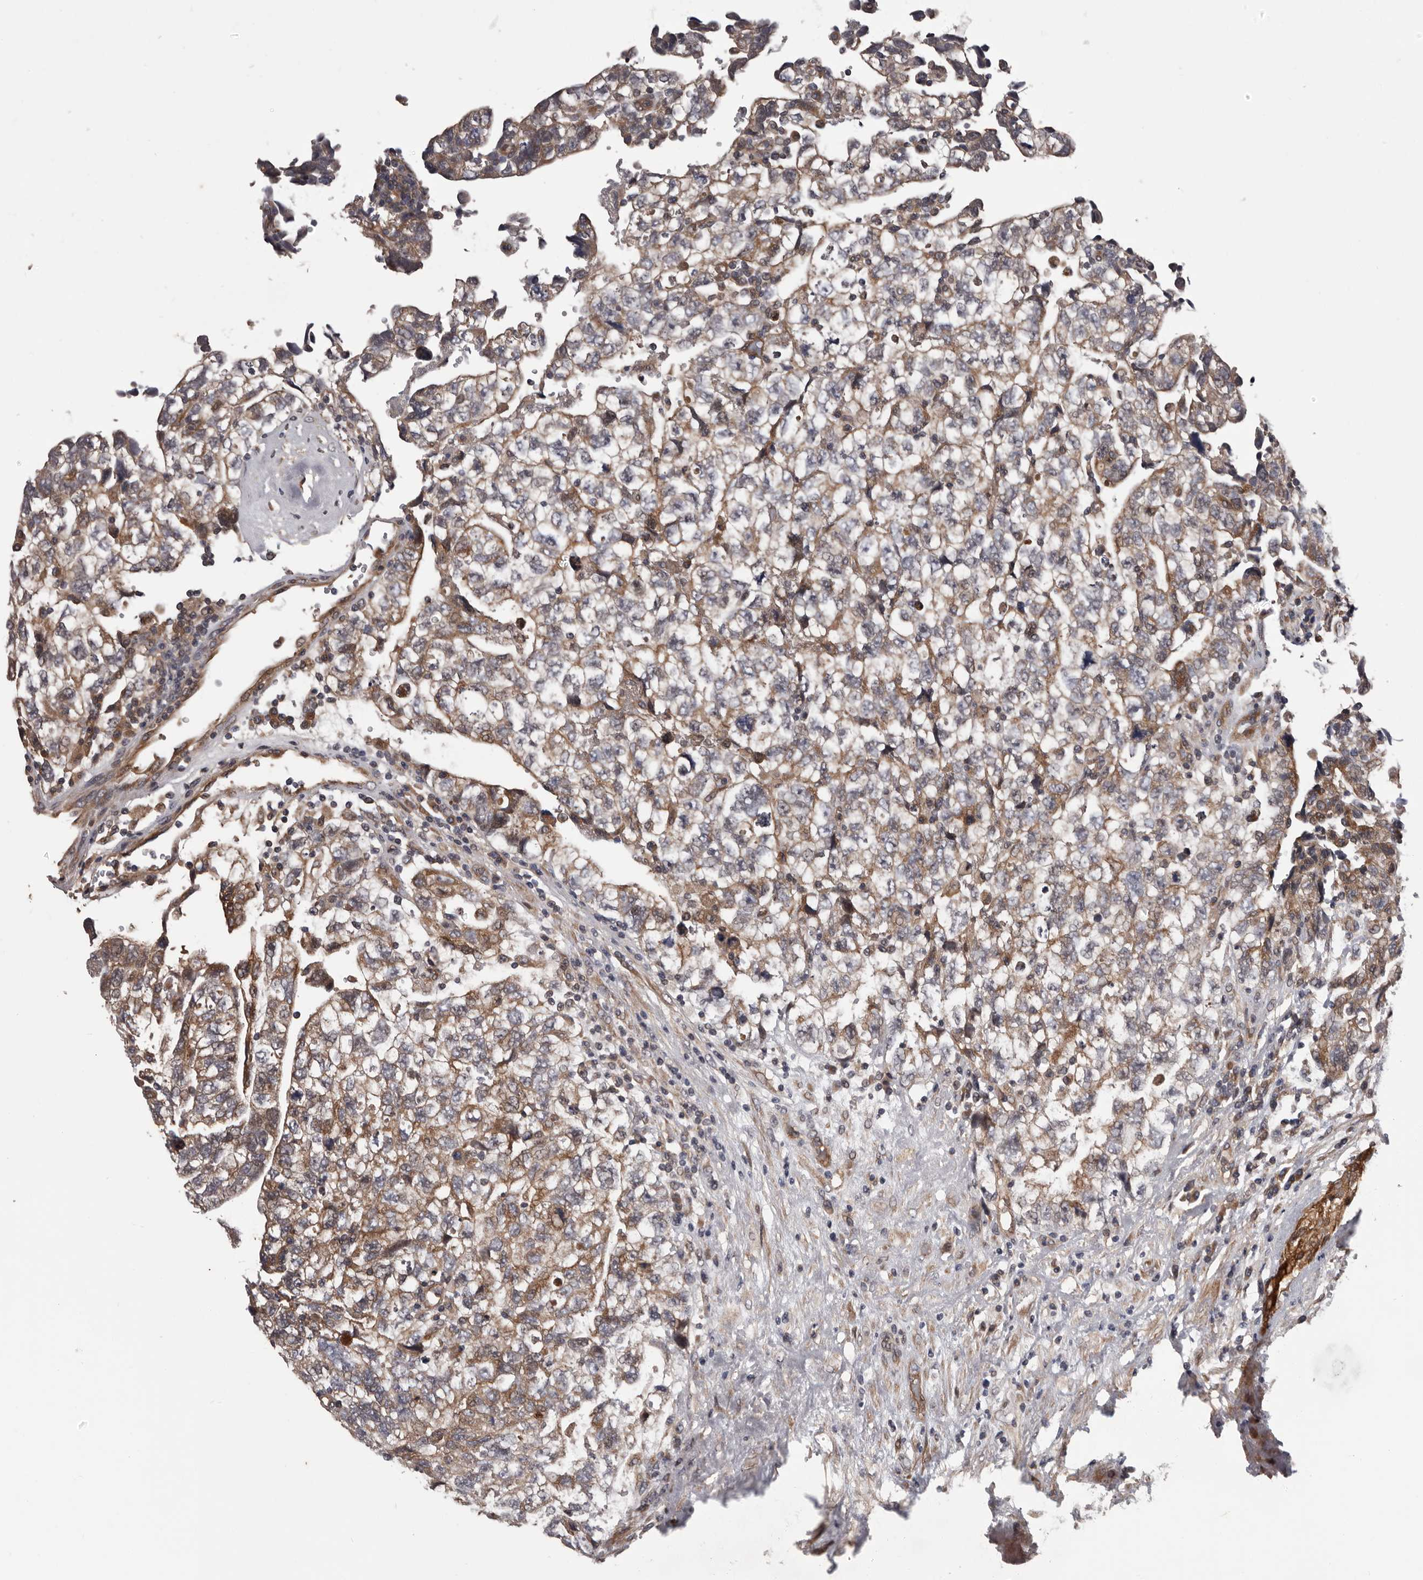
{"staining": {"intensity": "moderate", "quantity": ">75%", "location": "cytoplasmic/membranous"}, "tissue": "testis cancer", "cell_type": "Tumor cells", "image_type": "cancer", "snomed": [{"axis": "morphology", "description": "Carcinoma, Embryonal, NOS"}, {"axis": "topography", "description": "Testis"}], "caption": "Testis cancer (embryonal carcinoma) tissue displays moderate cytoplasmic/membranous positivity in about >75% of tumor cells, visualized by immunohistochemistry. Ihc stains the protein in brown and the nuclei are stained blue.", "gene": "PRKD1", "patient": {"sex": "male", "age": 36}}